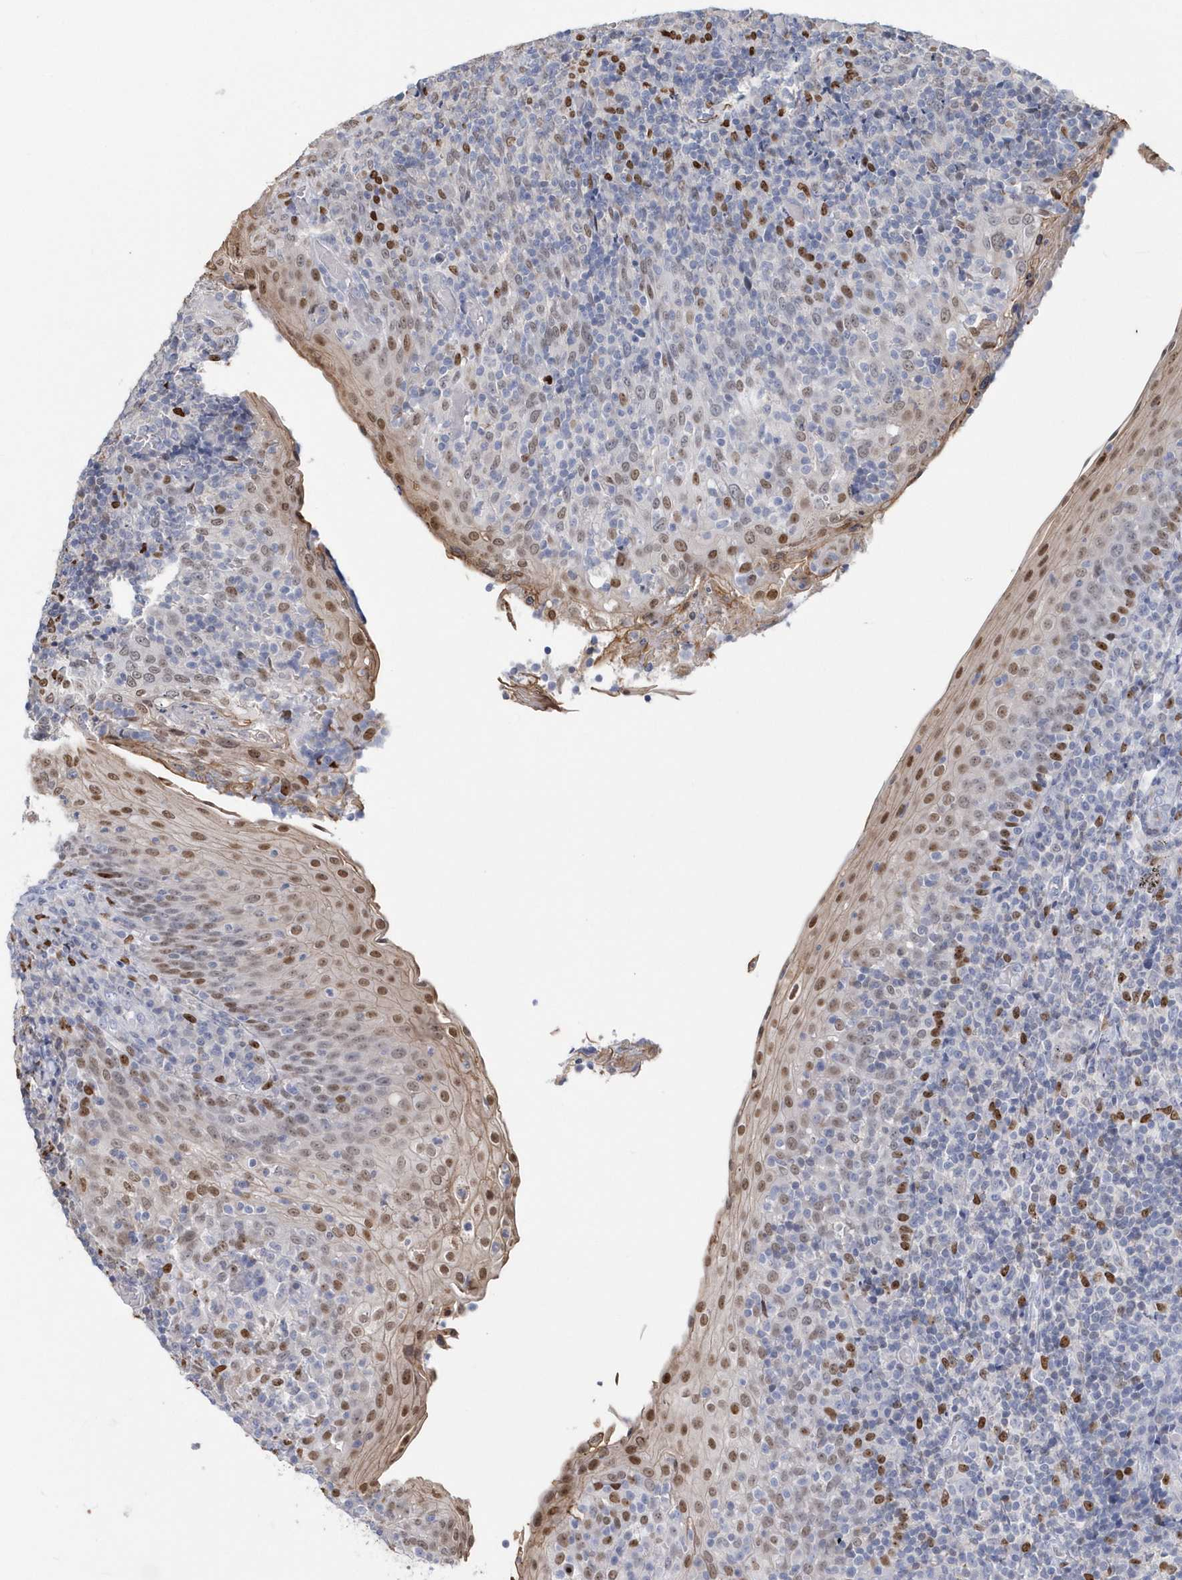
{"staining": {"intensity": "strong", "quantity": "<25%", "location": "nuclear"}, "tissue": "tonsil", "cell_type": "Germinal center cells", "image_type": "normal", "snomed": [{"axis": "morphology", "description": "Normal tissue, NOS"}, {"axis": "topography", "description": "Tonsil"}], "caption": "Immunohistochemistry (IHC) (DAB) staining of benign human tonsil reveals strong nuclear protein staining in about <25% of germinal center cells. The staining was performed using DAB, with brown indicating positive protein expression. Nuclei are stained blue with hematoxylin.", "gene": "MACROH2A2", "patient": {"sex": "female", "age": 19}}